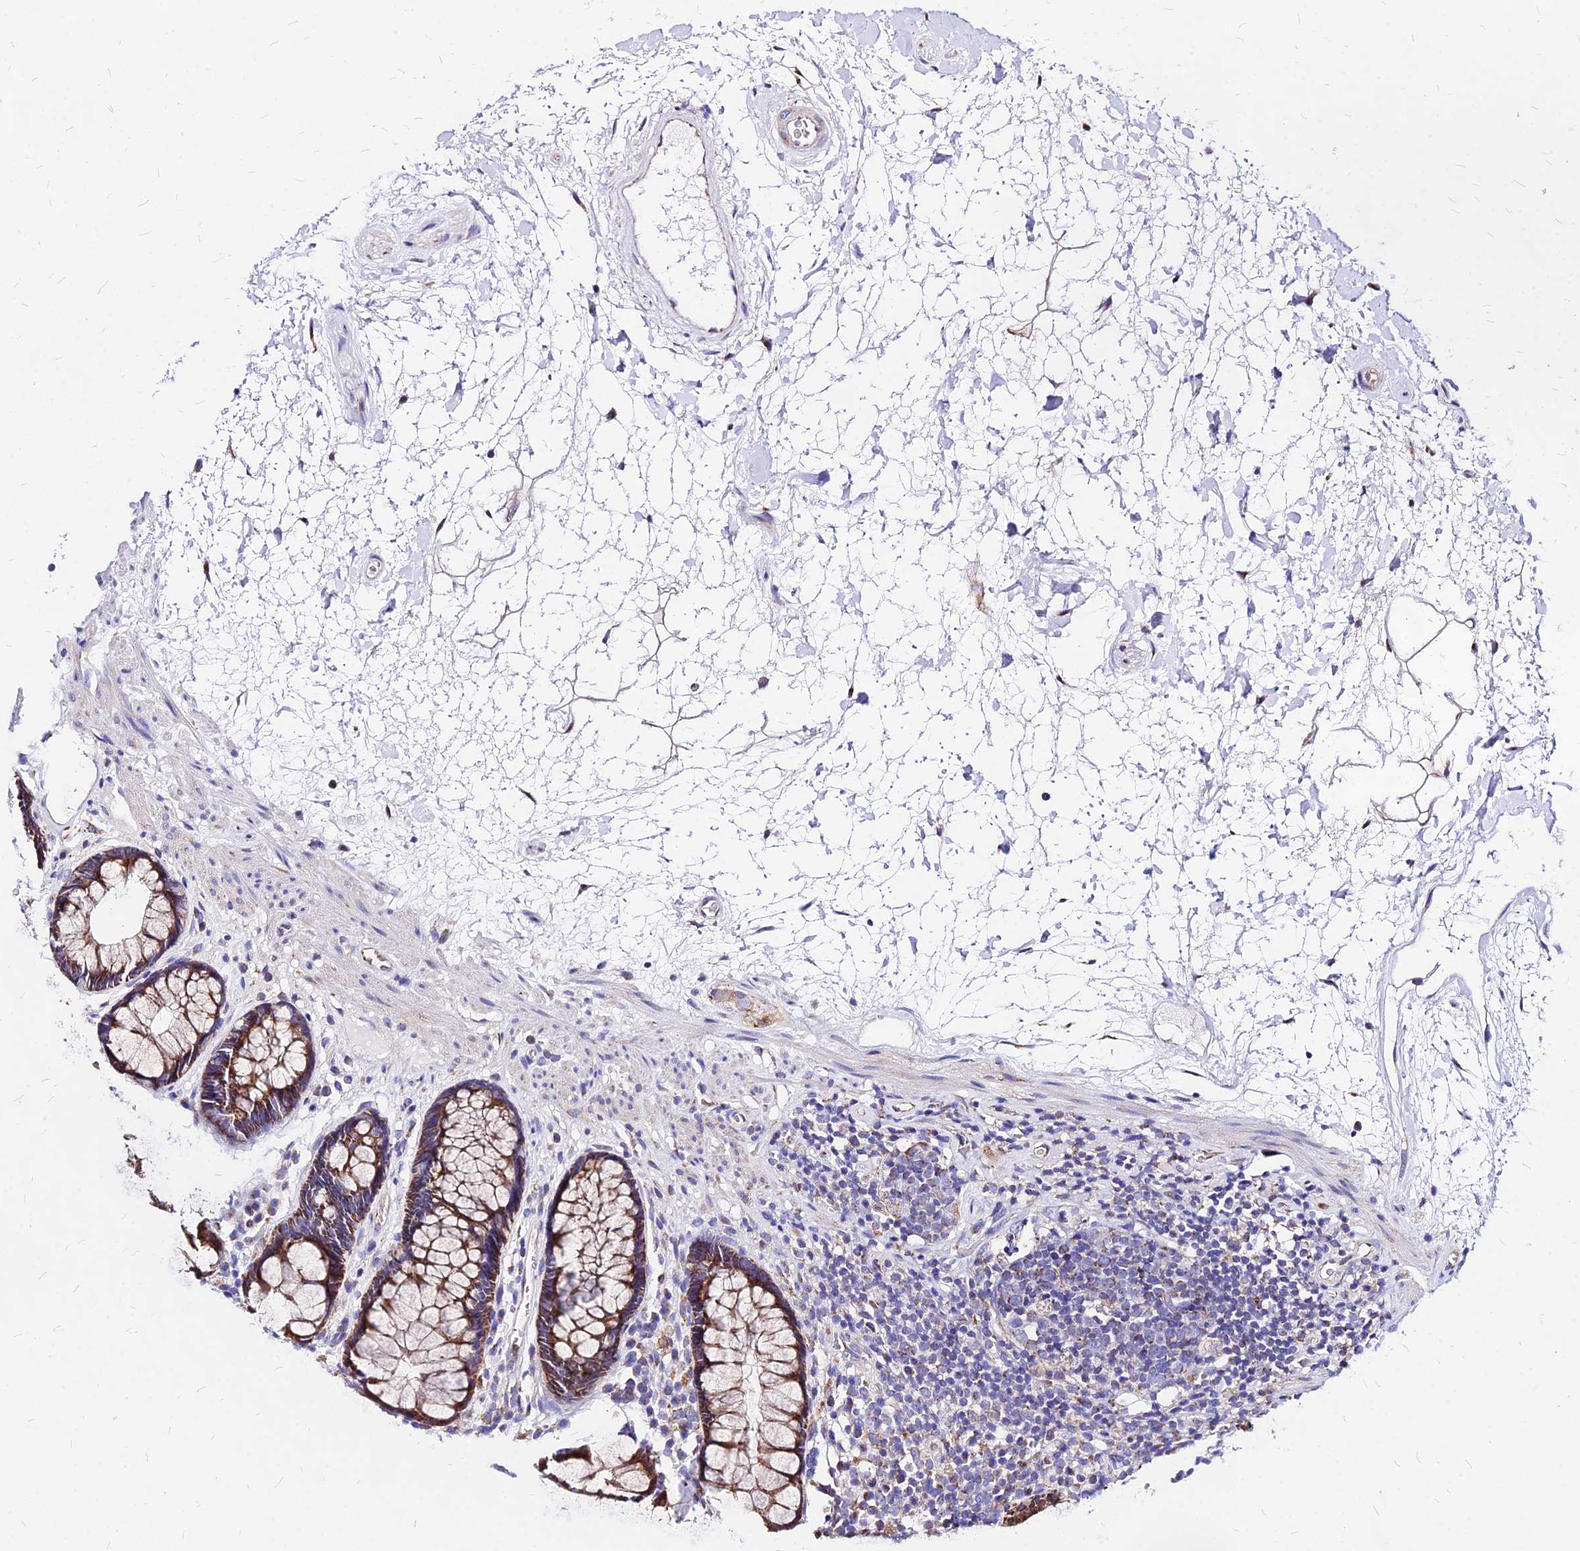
{"staining": {"intensity": "moderate", "quantity": ">75%", "location": "cytoplasmic/membranous"}, "tissue": "rectum", "cell_type": "Glandular cells", "image_type": "normal", "snomed": [{"axis": "morphology", "description": "Normal tissue, NOS"}, {"axis": "topography", "description": "Rectum"}], "caption": "Immunohistochemical staining of unremarkable human rectum displays medium levels of moderate cytoplasmic/membranous staining in approximately >75% of glandular cells. The staining was performed using DAB to visualize the protein expression in brown, while the nuclei were stained in blue with hematoxylin (Magnification: 20x).", "gene": "MRPL3", "patient": {"sex": "male", "age": 64}}